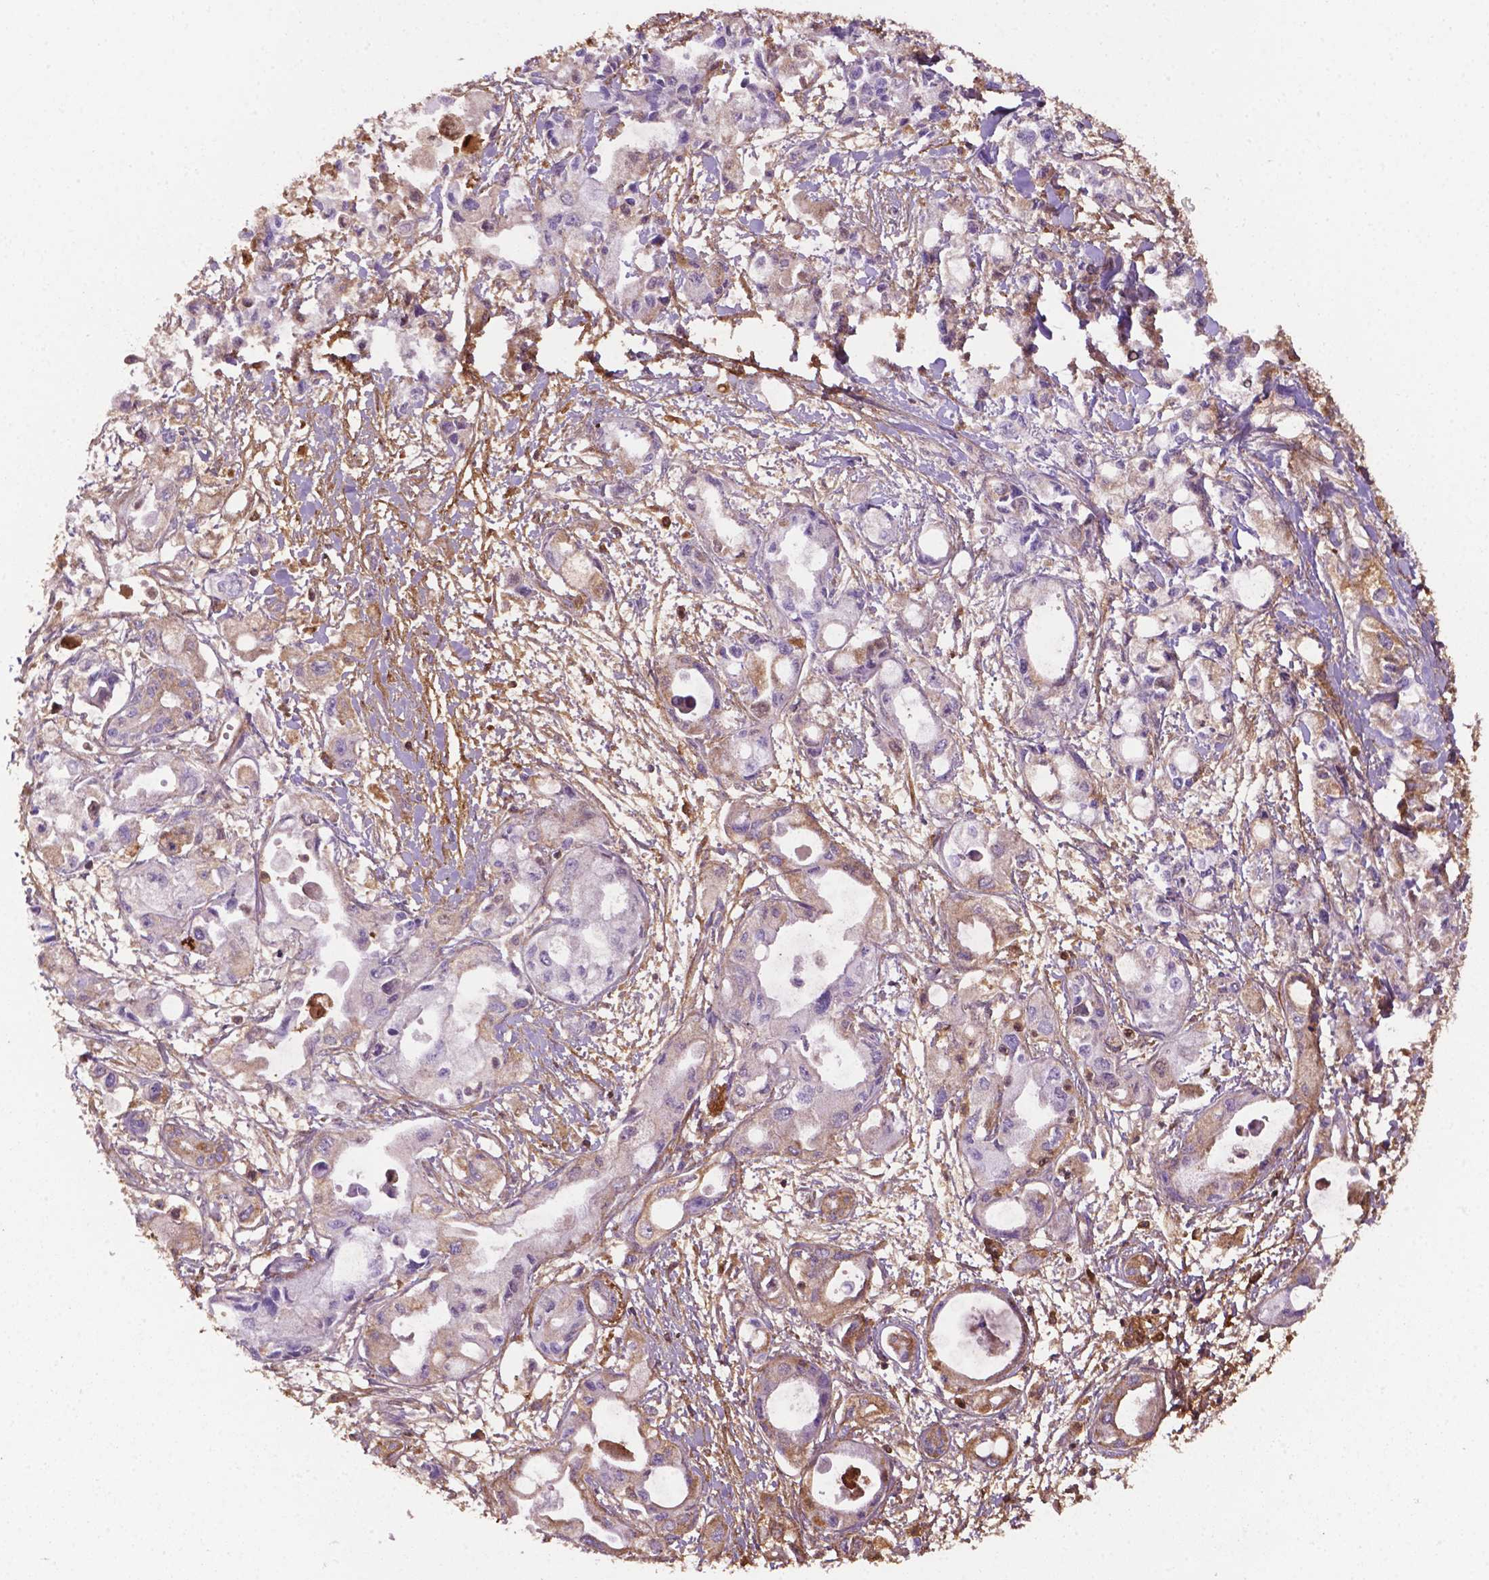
{"staining": {"intensity": "weak", "quantity": "25%-75%", "location": "cytoplasmic/membranous"}, "tissue": "pancreatic cancer", "cell_type": "Tumor cells", "image_type": "cancer", "snomed": [{"axis": "morphology", "description": "Adenocarcinoma, NOS"}, {"axis": "topography", "description": "Pancreas"}], "caption": "Human pancreatic adenocarcinoma stained with a protein marker shows weak staining in tumor cells.", "gene": "FBLN1", "patient": {"sex": "female", "age": 61}}